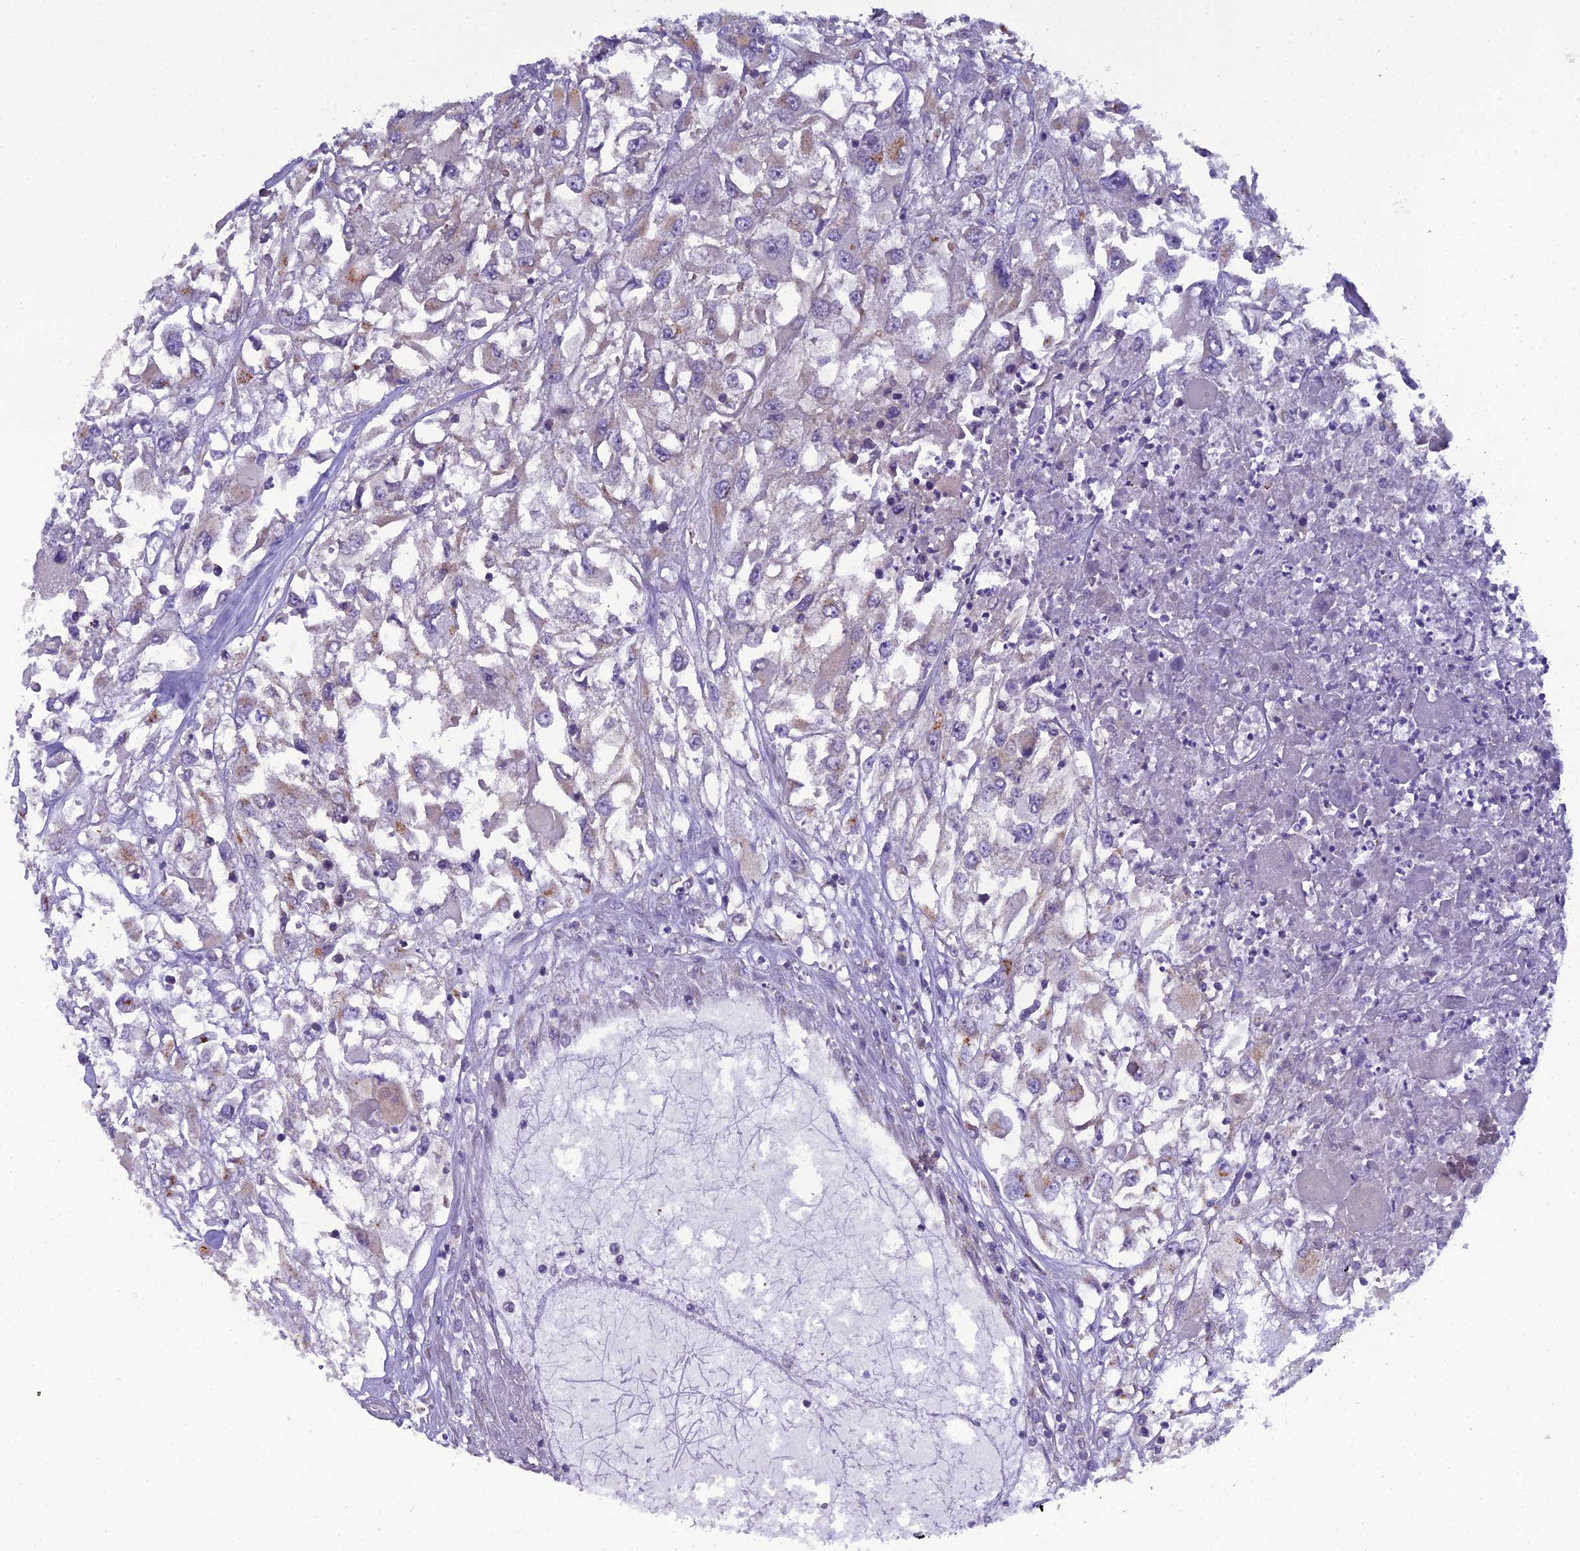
{"staining": {"intensity": "weak", "quantity": "<25%", "location": "cytoplasmic/membranous"}, "tissue": "renal cancer", "cell_type": "Tumor cells", "image_type": "cancer", "snomed": [{"axis": "morphology", "description": "Adenocarcinoma, NOS"}, {"axis": "topography", "description": "Kidney"}], "caption": "A photomicrograph of renal cancer (adenocarcinoma) stained for a protein reveals no brown staining in tumor cells. (DAB immunohistochemistry (IHC) visualized using brightfield microscopy, high magnification).", "gene": "GOLPH3", "patient": {"sex": "female", "age": 52}}